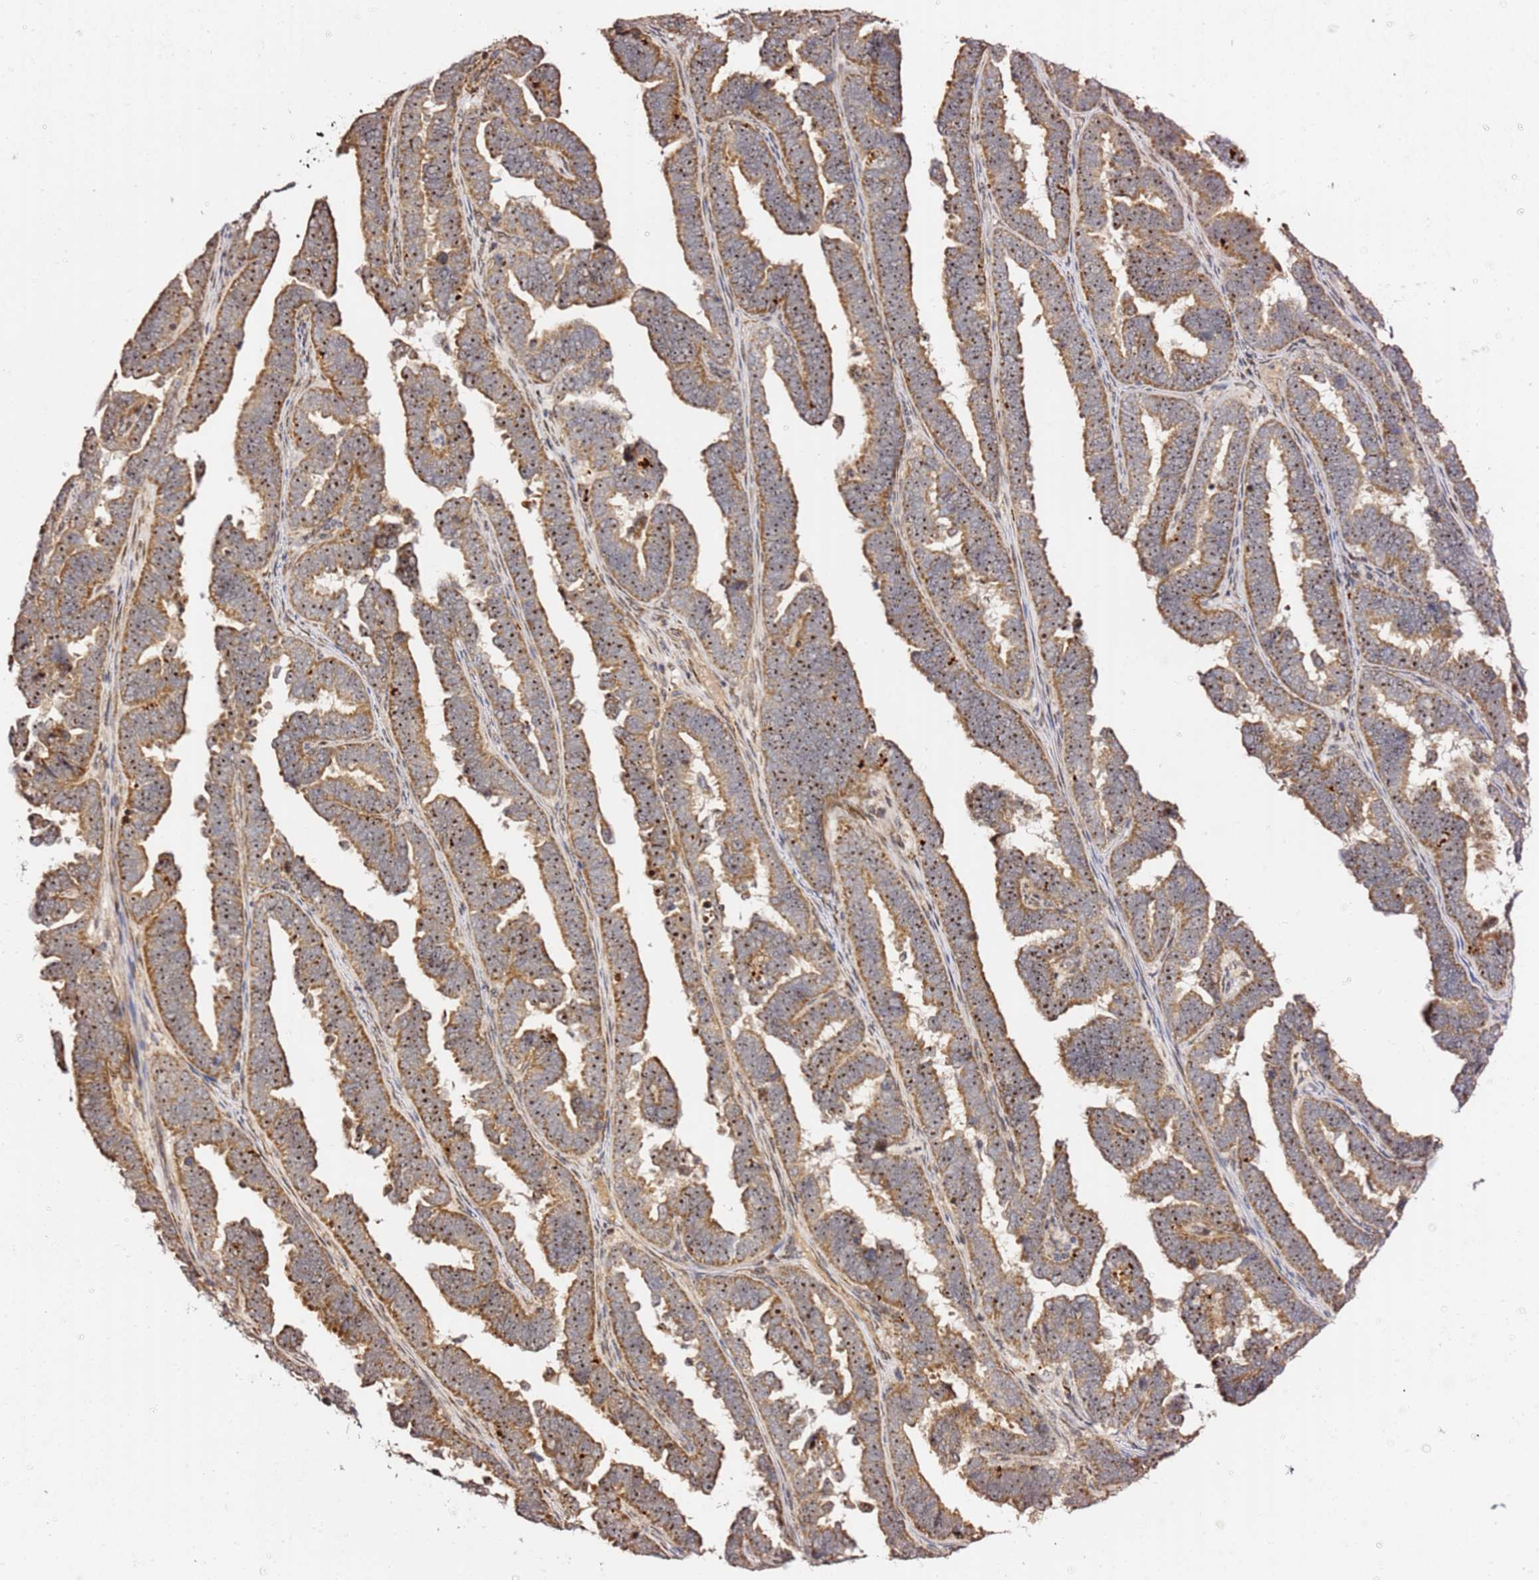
{"staining": {"intensity": "strong", "quantity": ">75%", "location": "cytoplasmic/membranous,nuclear"}, "tissue": "endometrial cancer", "cell_type": "Tumor cells", "image_type": "cancer", "snomed": [{"axis": "morphology", "description": "Adenocarcinoma, NOS"}, {"axis": "topography", "description": "Endometrium"}], "caption": "Endometrial adenocarcinoma stained with a protein marker exhibits strong staining in tumor cells.", "gene": "KIF25", "patient": {"sex": "female", "age": 75}}